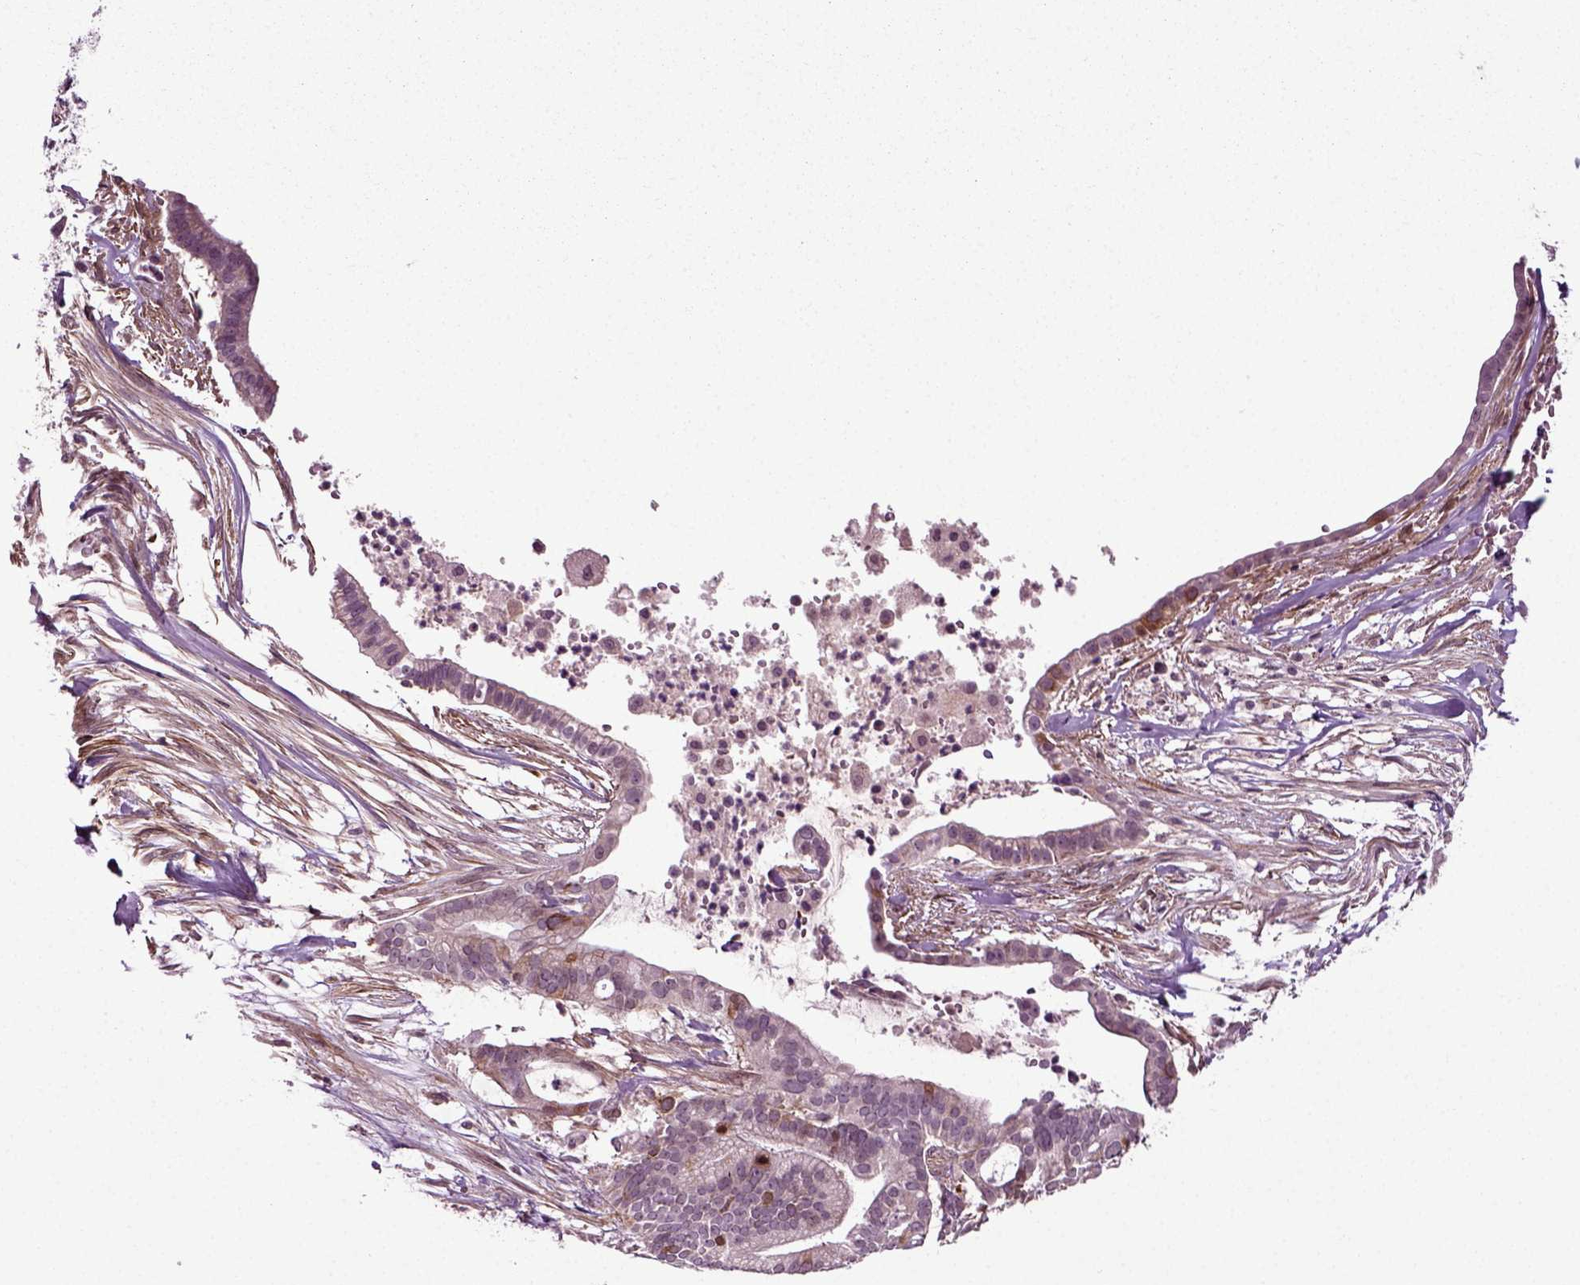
{"staining": {"intensity": "moderate", "quantity": "<25%", "location": "cytoplasmic/membranous"}, "tissue": "pancreatic cancer", "cell_type": "Tumor cells", "image_type": "cancer", "snomed": [{"axis": "morphology", "description": "Adenocarcinoma, NOS"}, {"axis": "topography", "description": "Pancreas"}], "caption": "DAB (3,3'-diaminobenzidine) immunohistochemical staining of human pancreatic adenocarcinoma demonstrates moderate cytoplasmic/membranous protein positivity in approximately <25% of tumor cells.", "gene": "KNSTRN", "patient": {"sex": "male", "age": 61}}